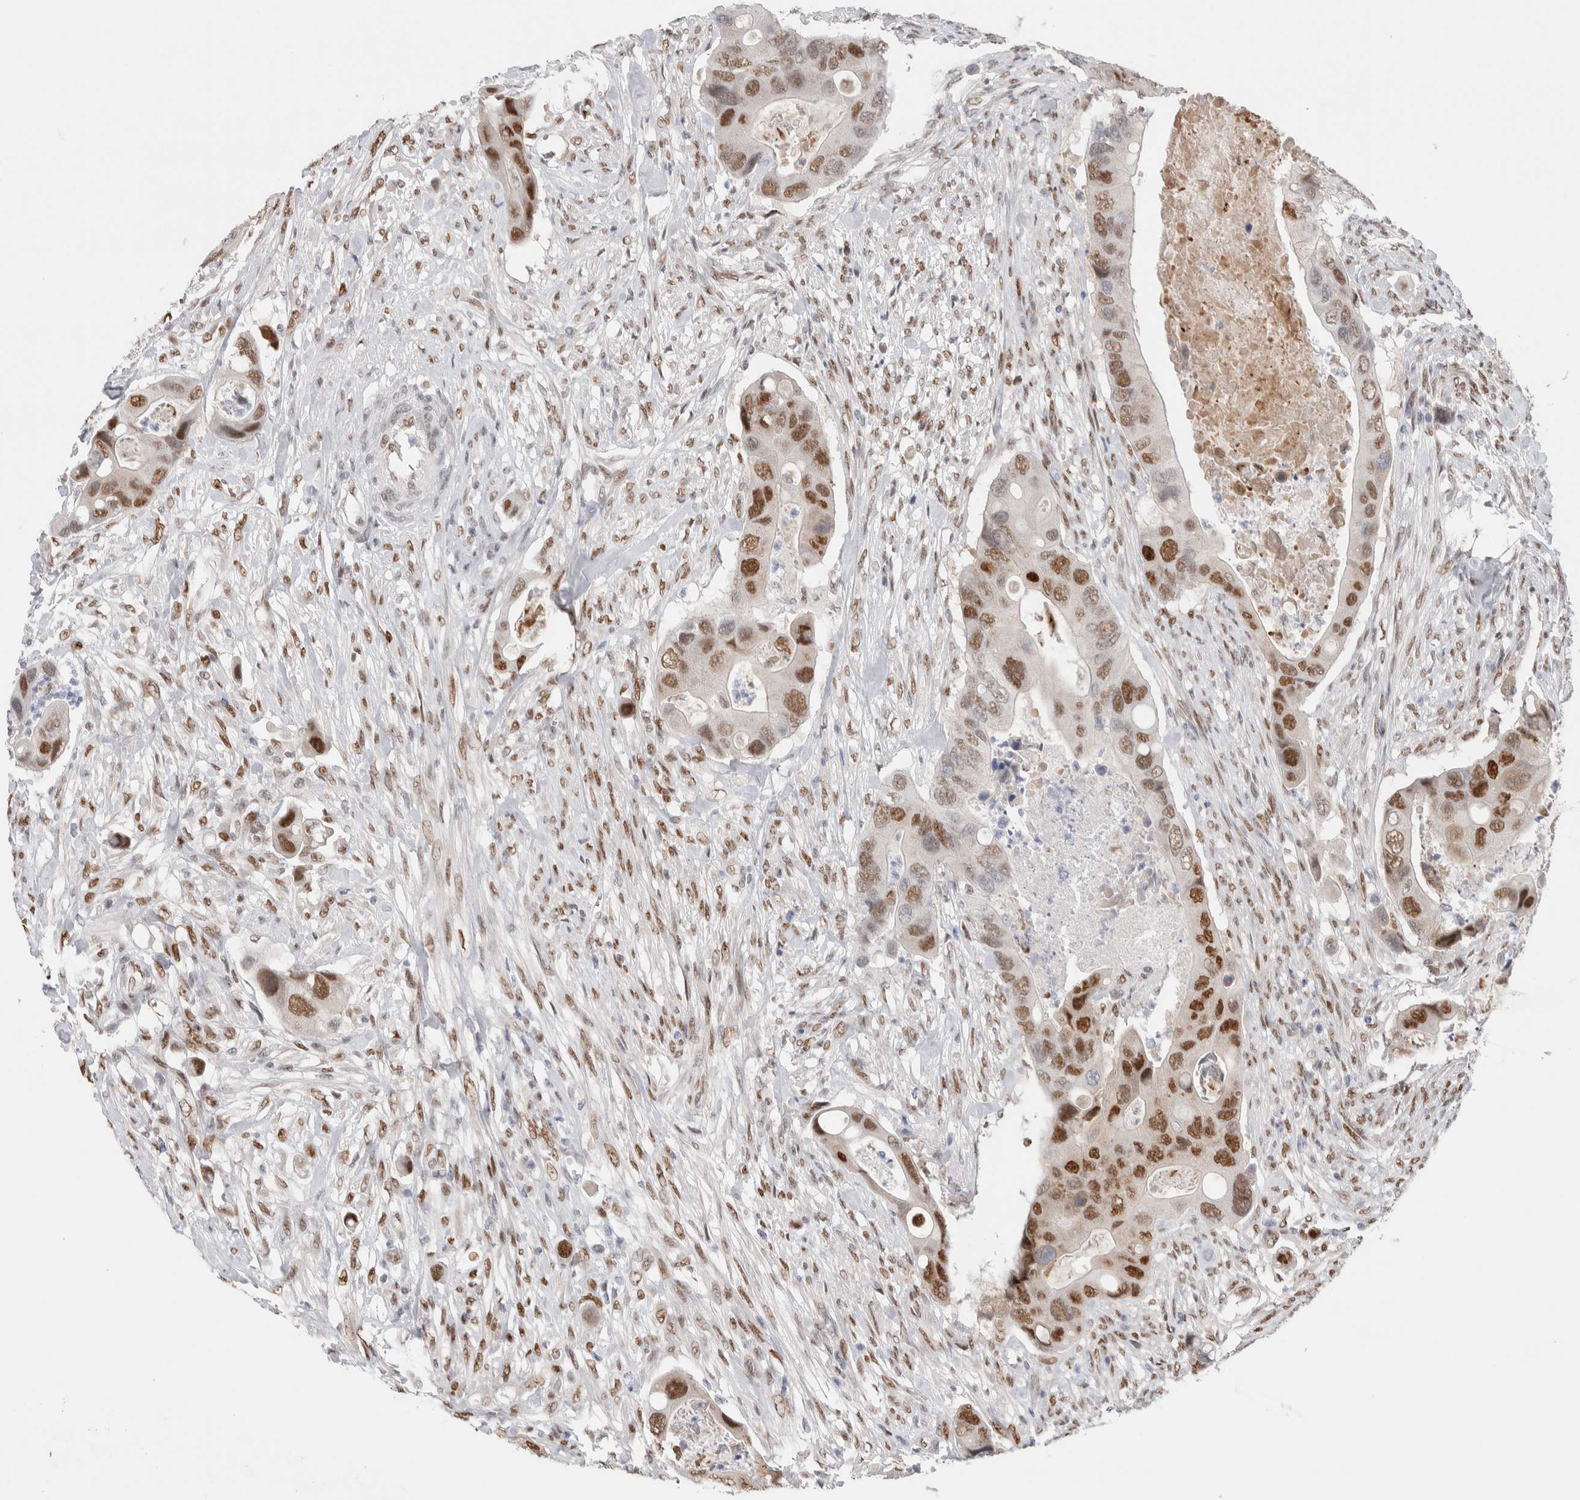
{"staining": {"intensity": "strong", "quantity": ">75%", "location": "nuclear"}, "tissue": "colorectal cancer", "cell_type": "Tumor cells", "image_type": "cancer", "snomed": [{"axis": "morphology", "description": "Adenocarcinoma, NOS"}, {"axis": "topography", "description": "Rectum"}], "caption": "Colorectal cancer (adenocarcinoma) stained for a protein shows strong nuclear positivity in tumor cells.", "gene": "PRMT1", "patient": {"sex": "female", "age": 57}}